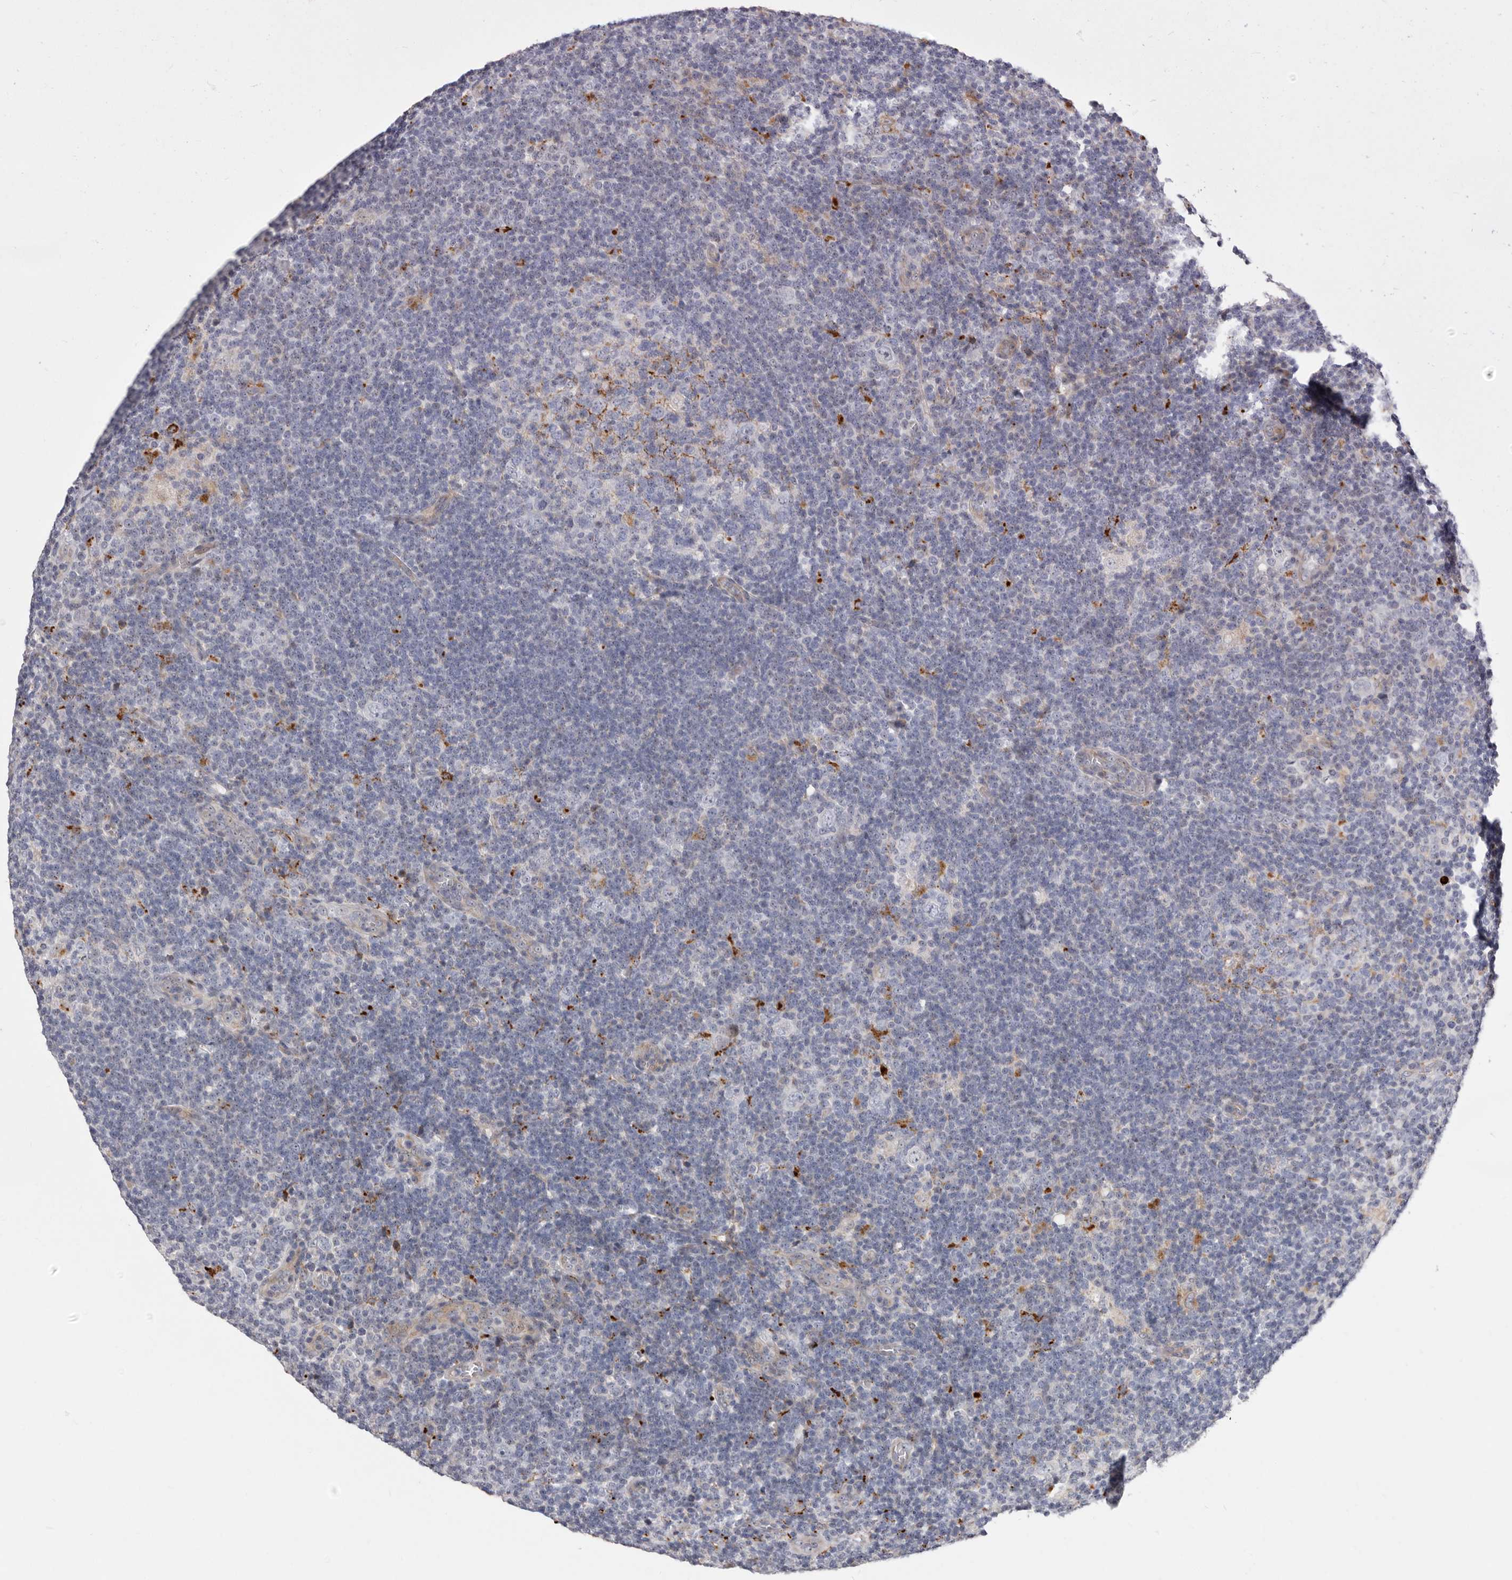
{"staining": {"intensity": "negative", "quantity": "none", "location": "none"}, "tissue": "lymphoma", "cell_type": "Tumor cells", "image_type": "cancer", "snomed": [{"axis": "morphology", "description": "Hodgkin's disease, NOS"}, {"axis": "topography", "description": "Lymph node"}], "caption": "High magnification brightfield microscopy of Hodgkin's disease stained with DAB (3,3'-diaminobenzidine) (brown) and counterstained with hematoxylin (blue): tumor cells show no significant positivity. (DAB (3,3'-diaminobenzidine) immunohistochemistry with hematoxylin counter stain).", "gene": "NUBPL", "patient": {"sex": "female", "age": 57}}